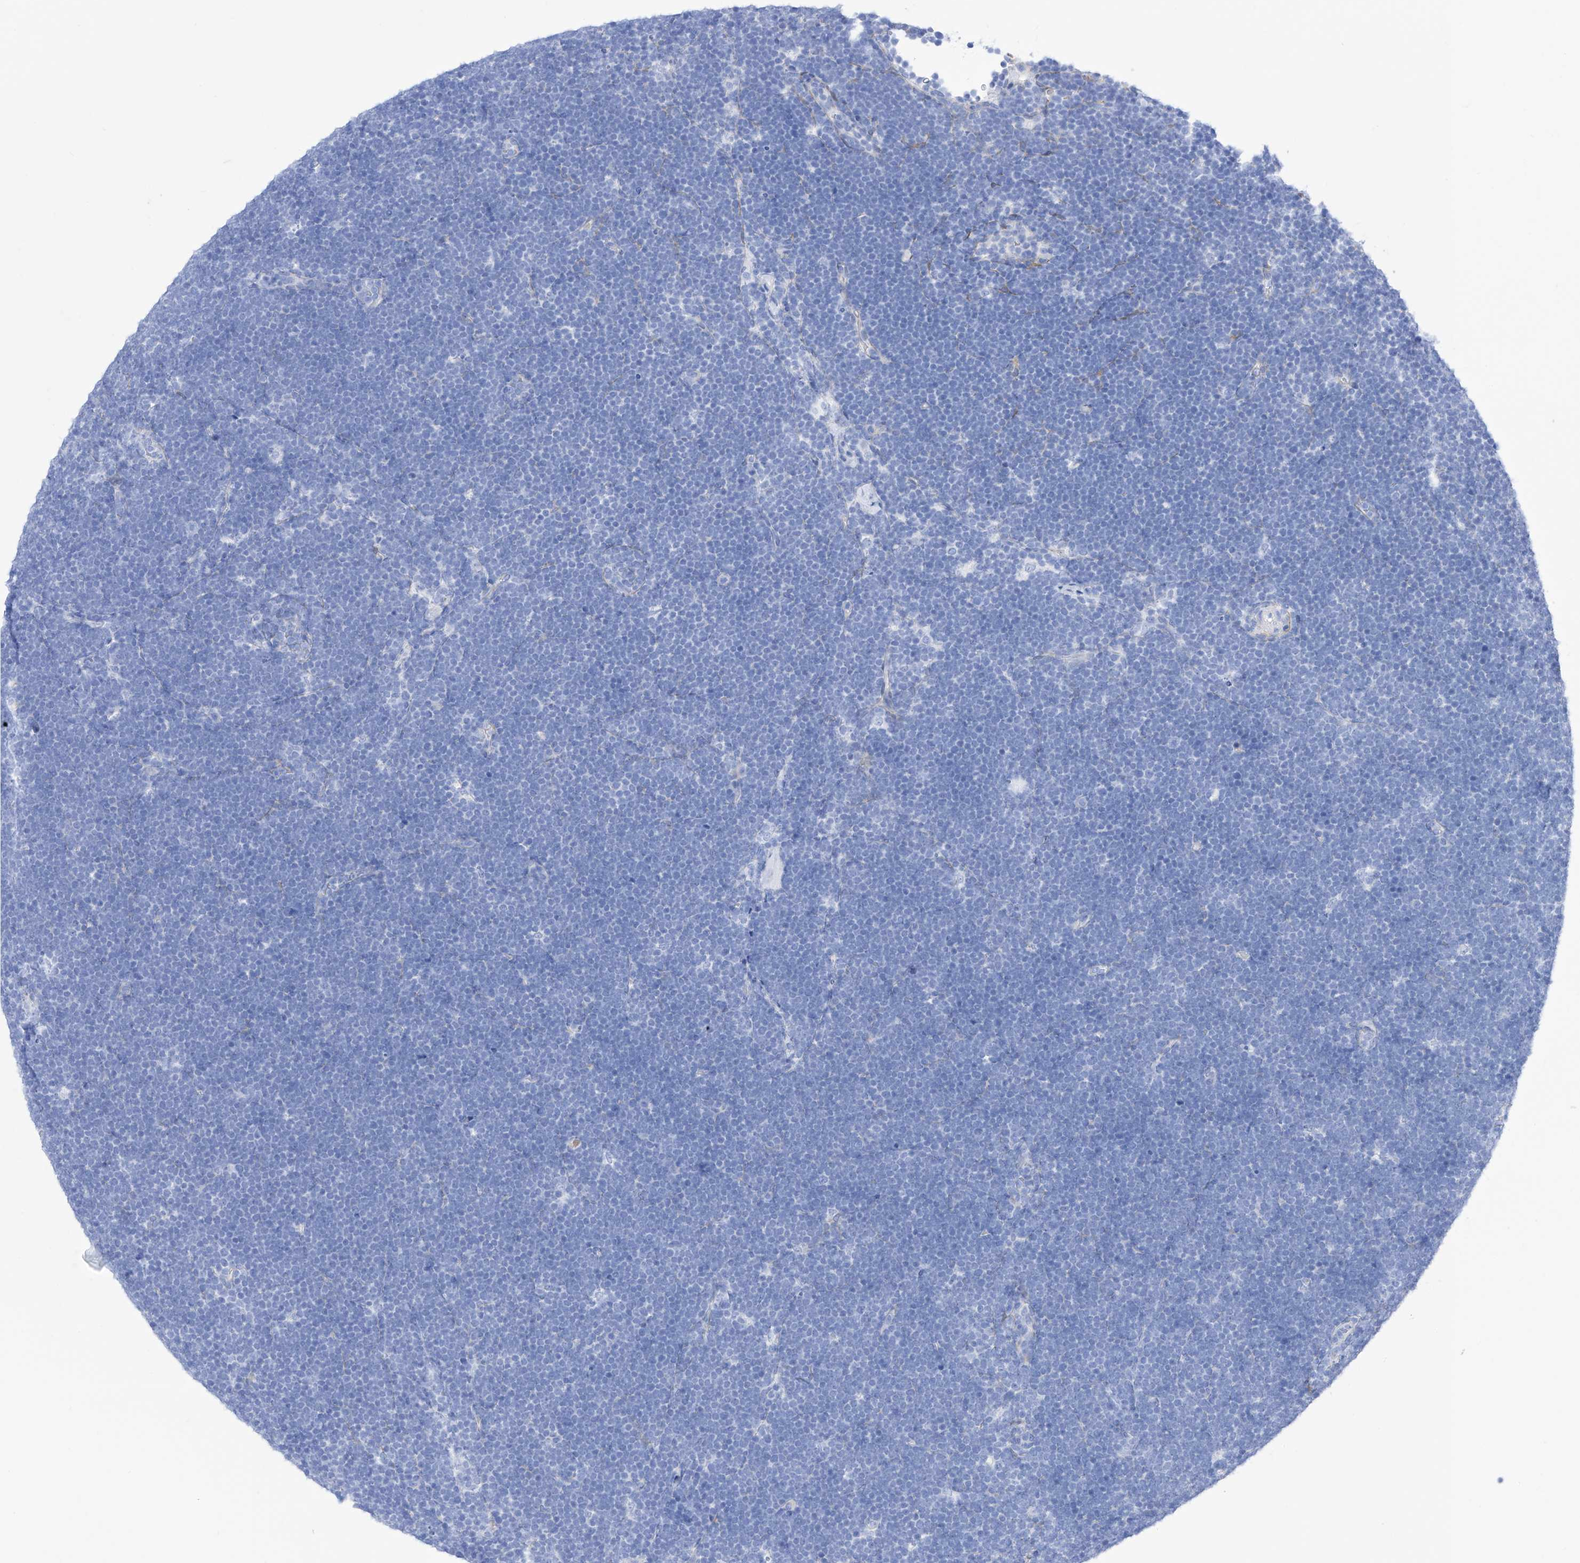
{"staining": {"intensity": "negative", "quantity": "none", "location": "none"}, "tissue": "lymphoma", "cell_type": "Tumor cells", "image_type": "cancer", "snomed": [{"axis": "morphology", "description": "Malignant lymphoma, non-Hodgkin's type, High grade"}, {"axis": "topography", "description": "Lymph node"}], "caption": "Lymphoma stained for a protein using IHC shows no expression tumor cells.", "gene": "TRPC7", "patient": {"sex": "male", "age": 13}}